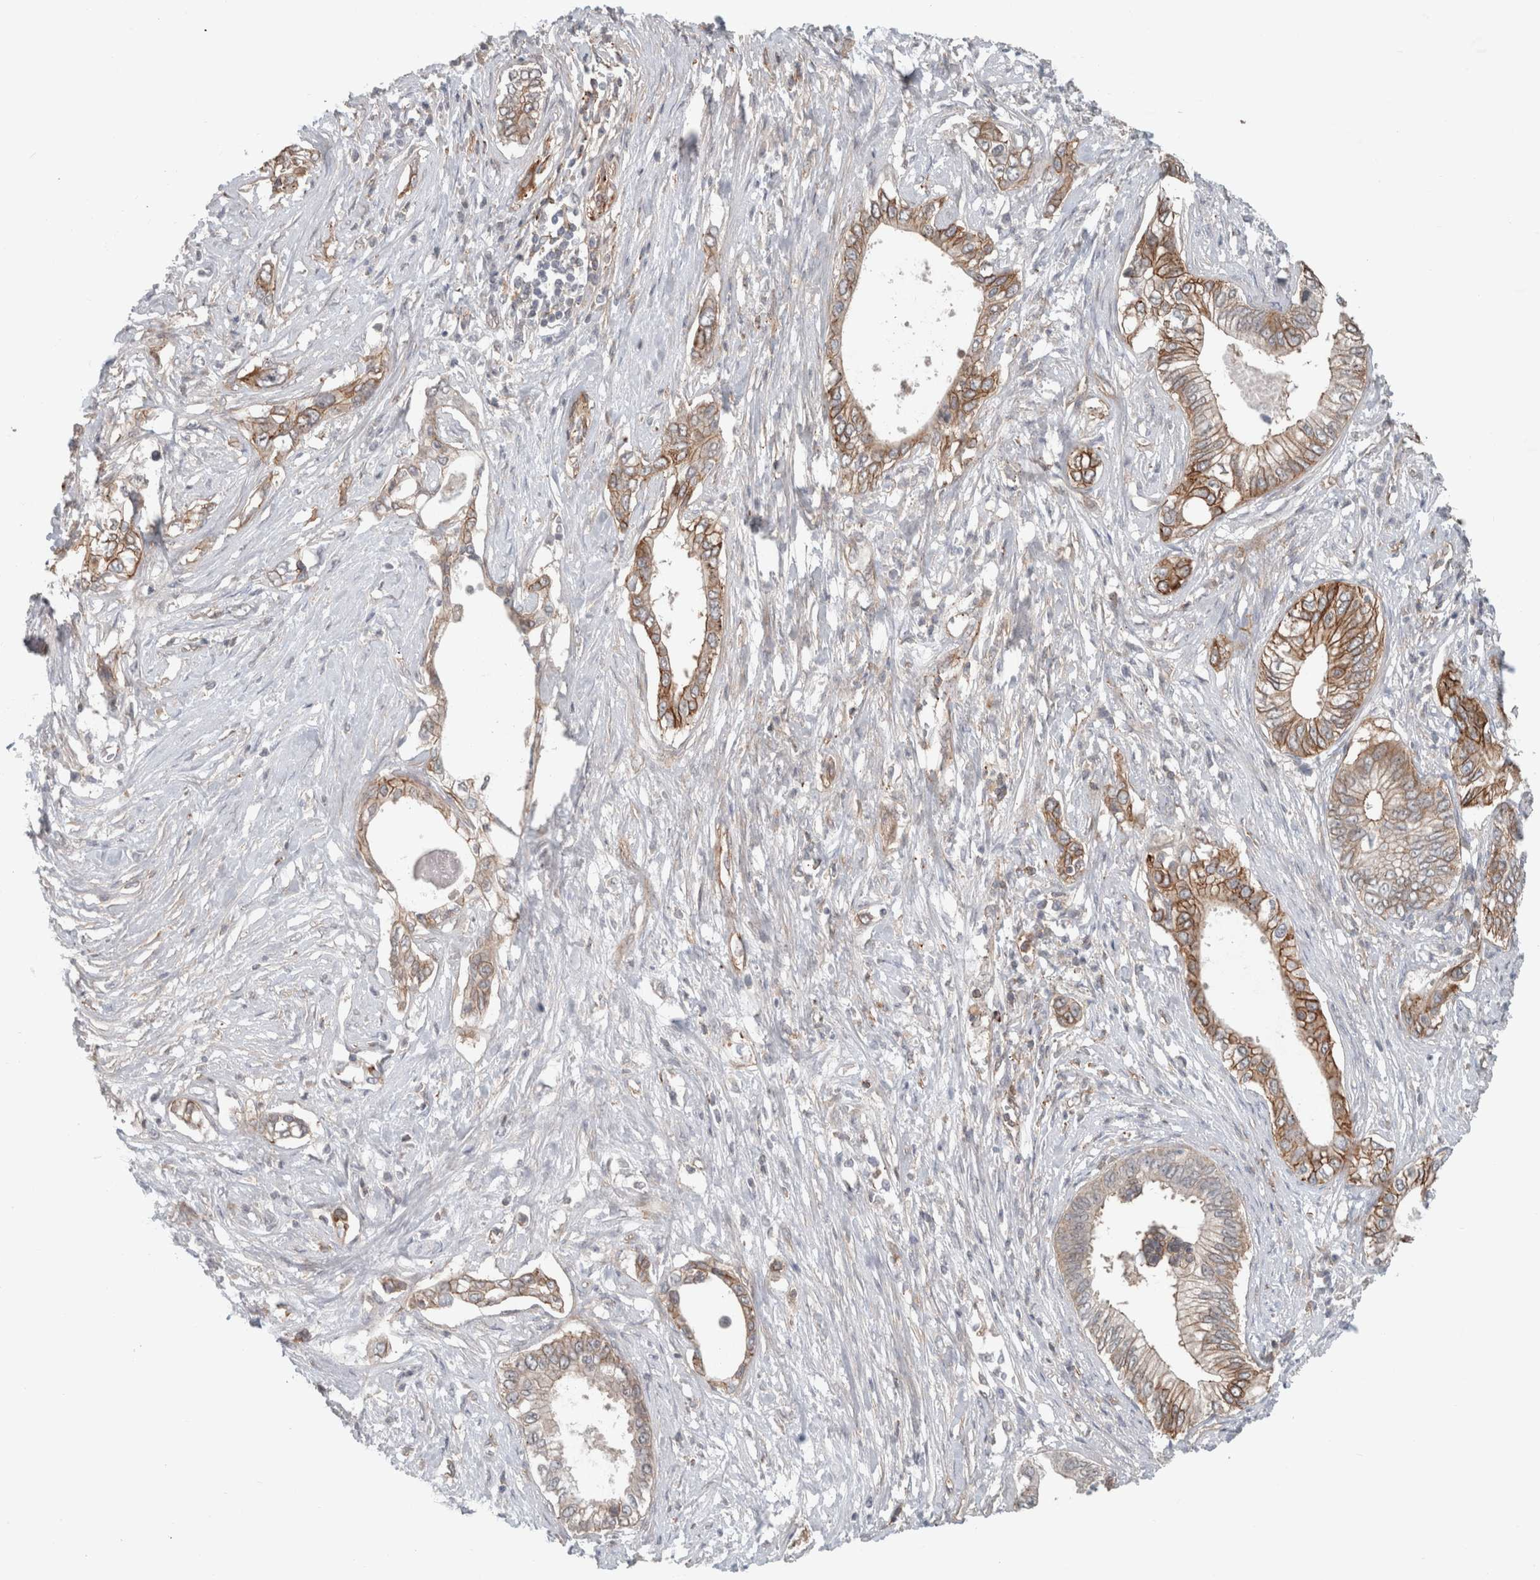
{"staining": {"intensity": "moderate", "quantity": "25%-75%", "location": "cytoplasmic/membranous"}, "tissue": "pancreatic cancer", "cell_type": "Tumor cells", "image_type": "cancer", "snomed": [{"axis": "morphology", "description": "Normal tissue, NOS"}, {"axis": "morphology", "description": "Adenocarcinoma, NOS"}, {"axis": "topography", "description": "Pancreas"}, {"axis": "topography", "description": "Peripheral nerve tissue"}], "caption": "Protein staining of pancreatic adenocarcinoma tissue displays moderate cytoplasmic/membranous positivity in approximately 25%-75% of tumor cells.", "gene": "RASAL2", "patient": {"sex": "male", "age": 59}}